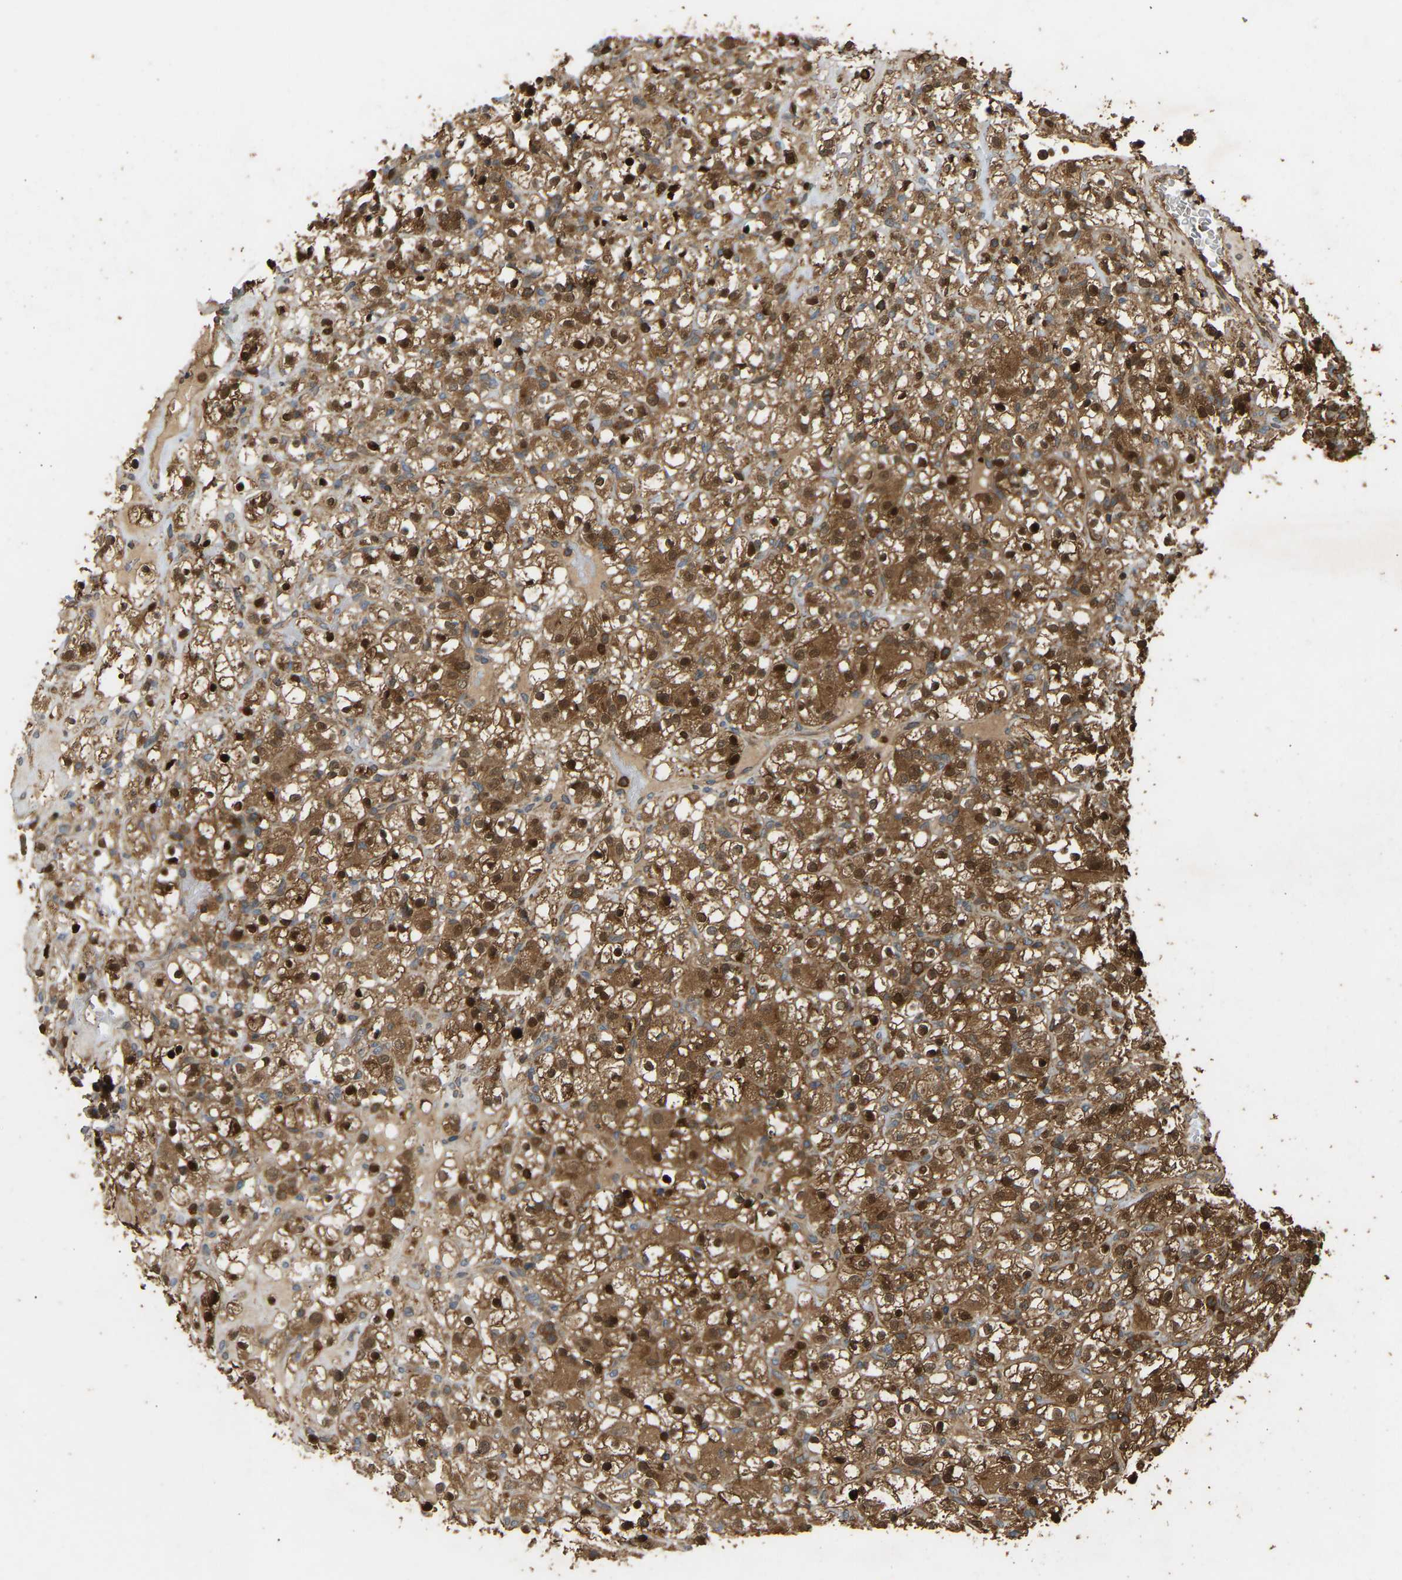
{"staining": {"intensity": "strong", "quantity": ">75%", "location": "cytoplasmic/membranous,nuclear"}, "tissue": "renal cancer", "cell_type": "Tumor cells", "image_type": "cancer", "snomed": [{"axis": "morphology", "description": "Normal tissue, NOS"}, {"axis": "morphology", "description": "Adenocarcinoma, NOS"}, {"axis": "topography", "description": "Kidney"}], "caption": "An immunohistochemistry (IHC) image of tumor tissue is shown. Protein staining in brown labels strong cytoplasmic/membranous and nuclear positivity in adenocarcinoma (renal) within tumor cells. The protein of interest is stained brown, and the nuclei are stained in blue (DAB IHC with brightfield microscopy, high magnification).", "gene": "GOPC", "patient": {"sex": "female", "age": 72}}